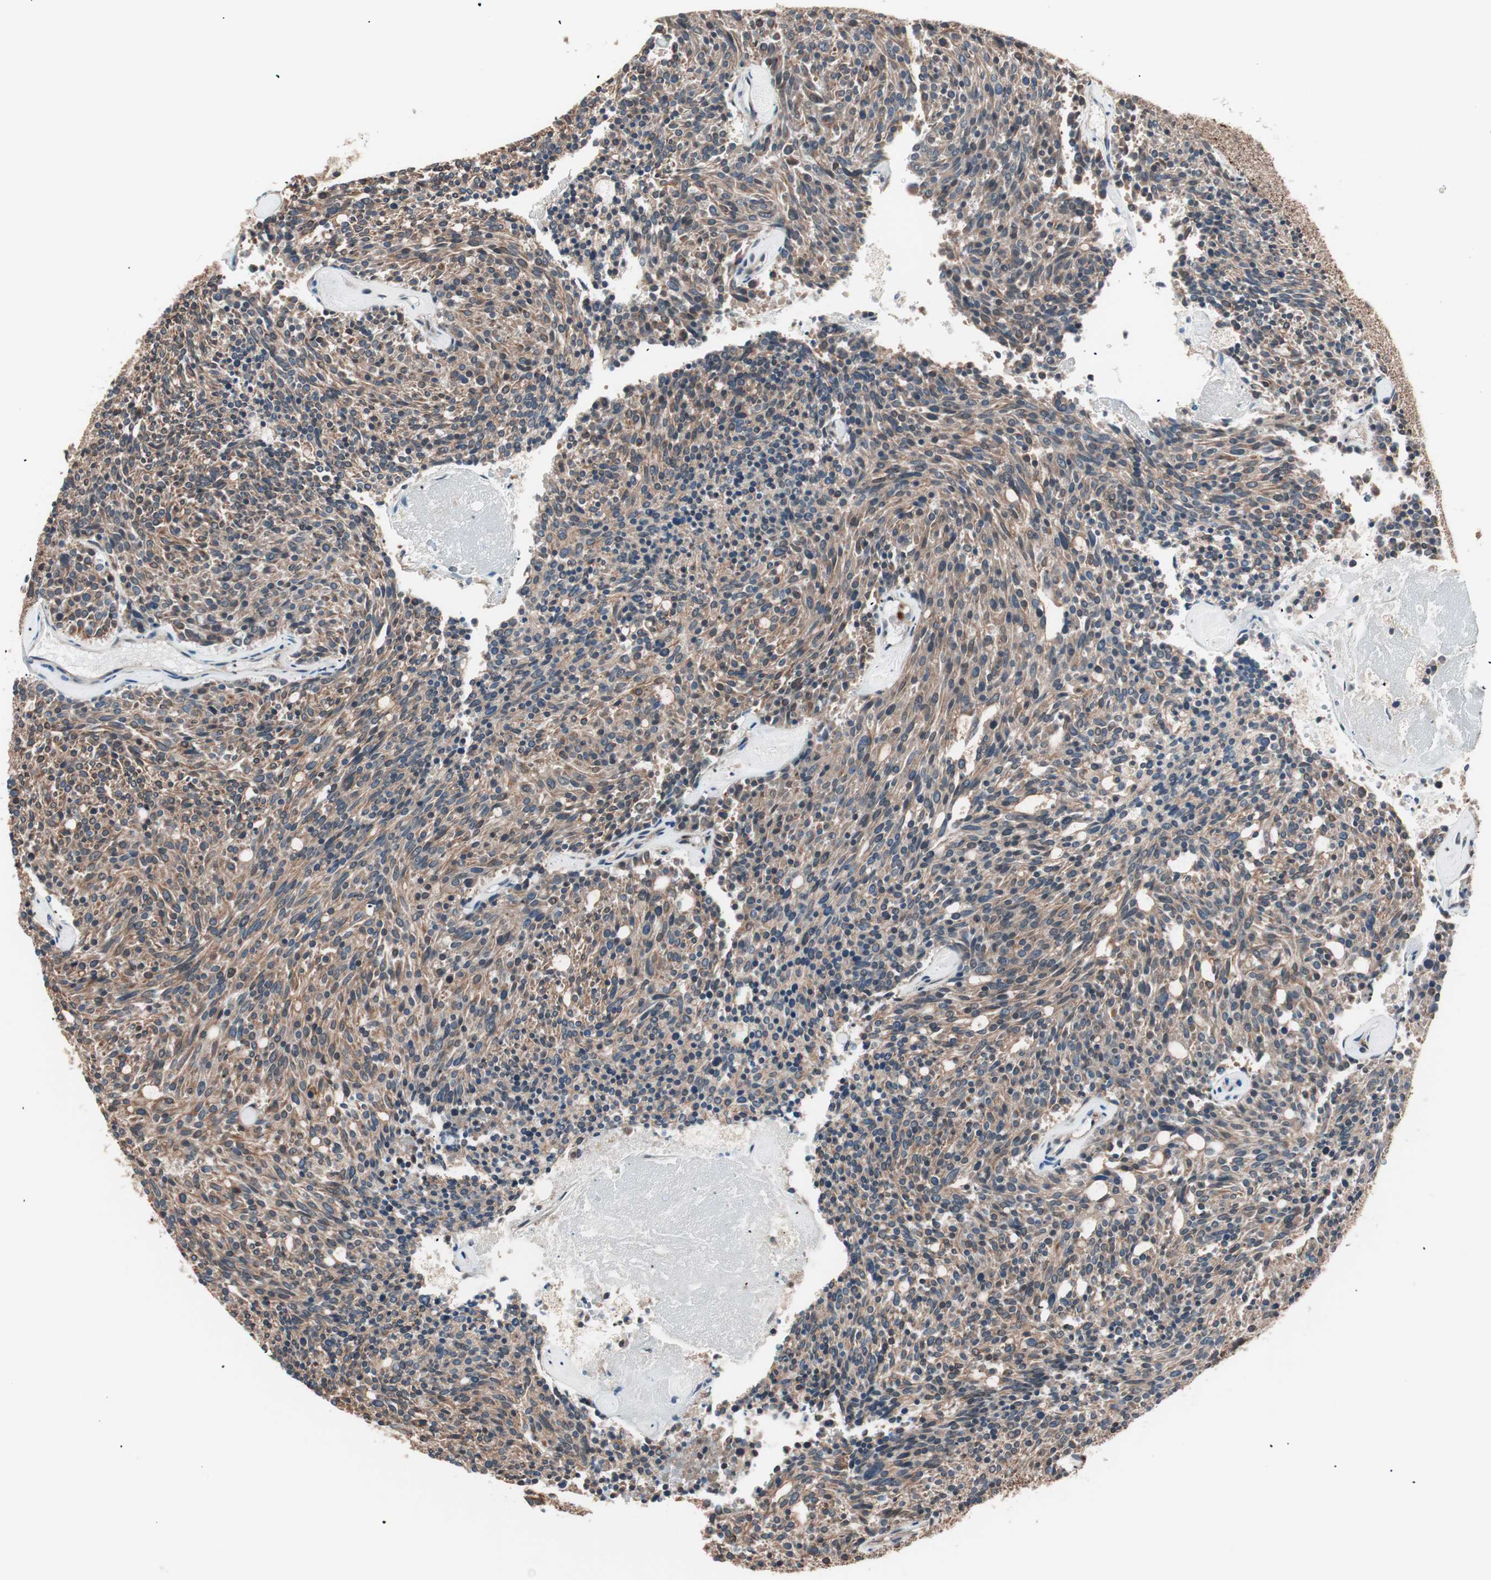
{"staining": {"intensity": "moderate", "quantity": ">75%", "location": "cytoplasmic/membranous"}, "tissue": "carcinoid", "cell_type": "Tumor cells", "image_type": "cancer", "snomed": [{"axis": "morphology", "description": "Carcinoid, malignant, NOS"}, {"axis": "topography", "description": "Pancreas"}], "caption": "IHC (DAB (3,3'-diaminobenzidine)) staining of carcinoid displays moderate cytoplasmic/membranous protein positivity in about >75% of tumor cells.", "gene": "TSG101", "patient": {"sex": "female", "age": 54}}